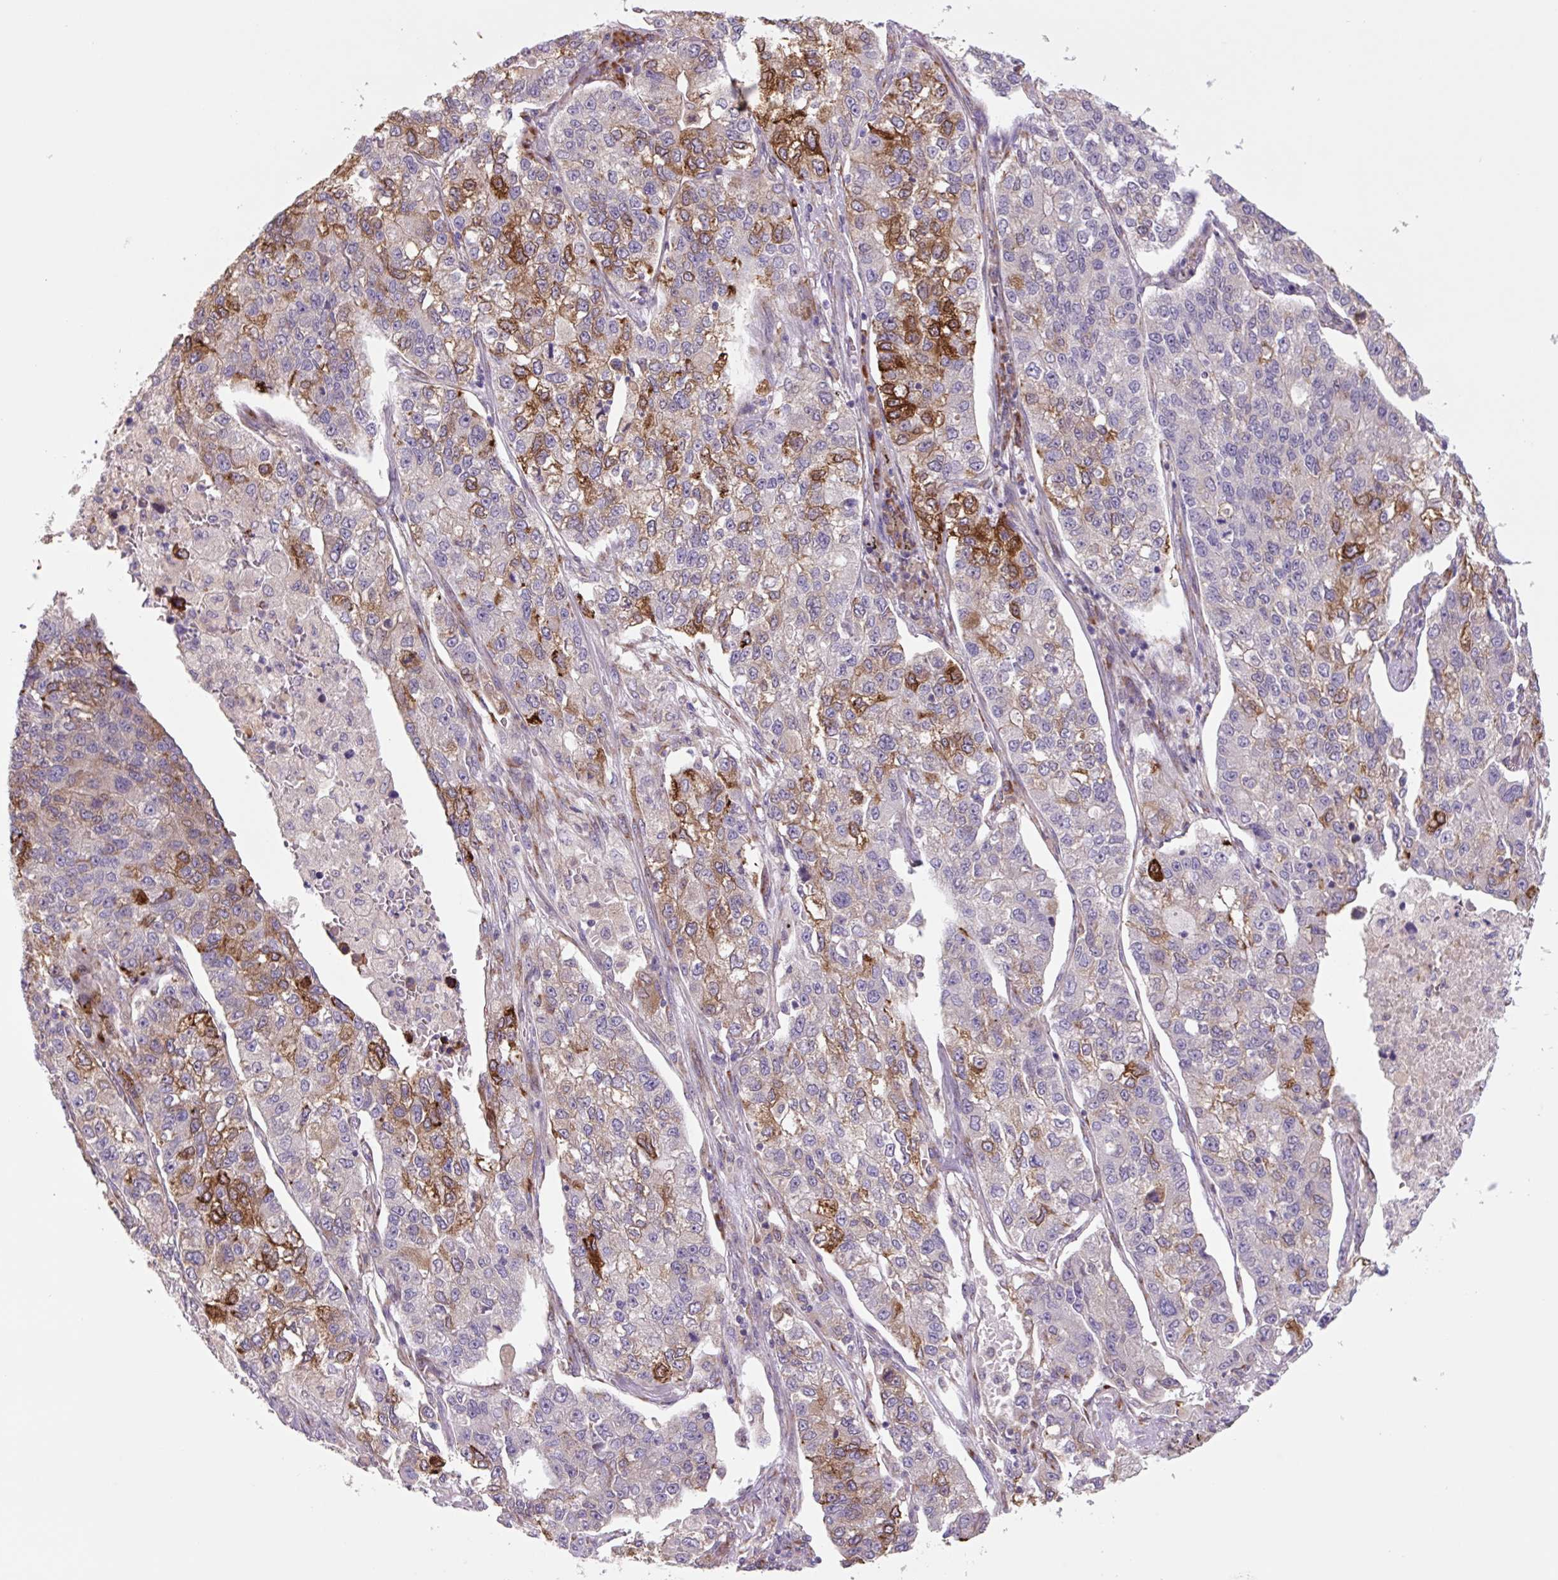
{"staining": {"intensity": "strong", "quantity": "<25%", "location": "cytoplasmic/membranous"}, "tissue": "lung cancer", "cell_type": "Tumor cells", "image_type": "cancer", "snomed": [{"axis": "morphology", "description": "Adenocarcinoma, NOS"}, {"axis": "topography", "description": "Lung"}], "caption": "Lung adenocarcinoma tissue displays strong cytoplasmic/membranous expression in approximately <25% of tumor cells, visualized by immunohistochemistry. The staining was performed using DAB (3,3'-diaminobenzidine) to visualize the protein expression in brown, while the nuclei were stained in blue with hematoxylin (Magnification: 20x).", "gene": "PLA2G4A", "patient": {"sex": "male", "age": 49}}